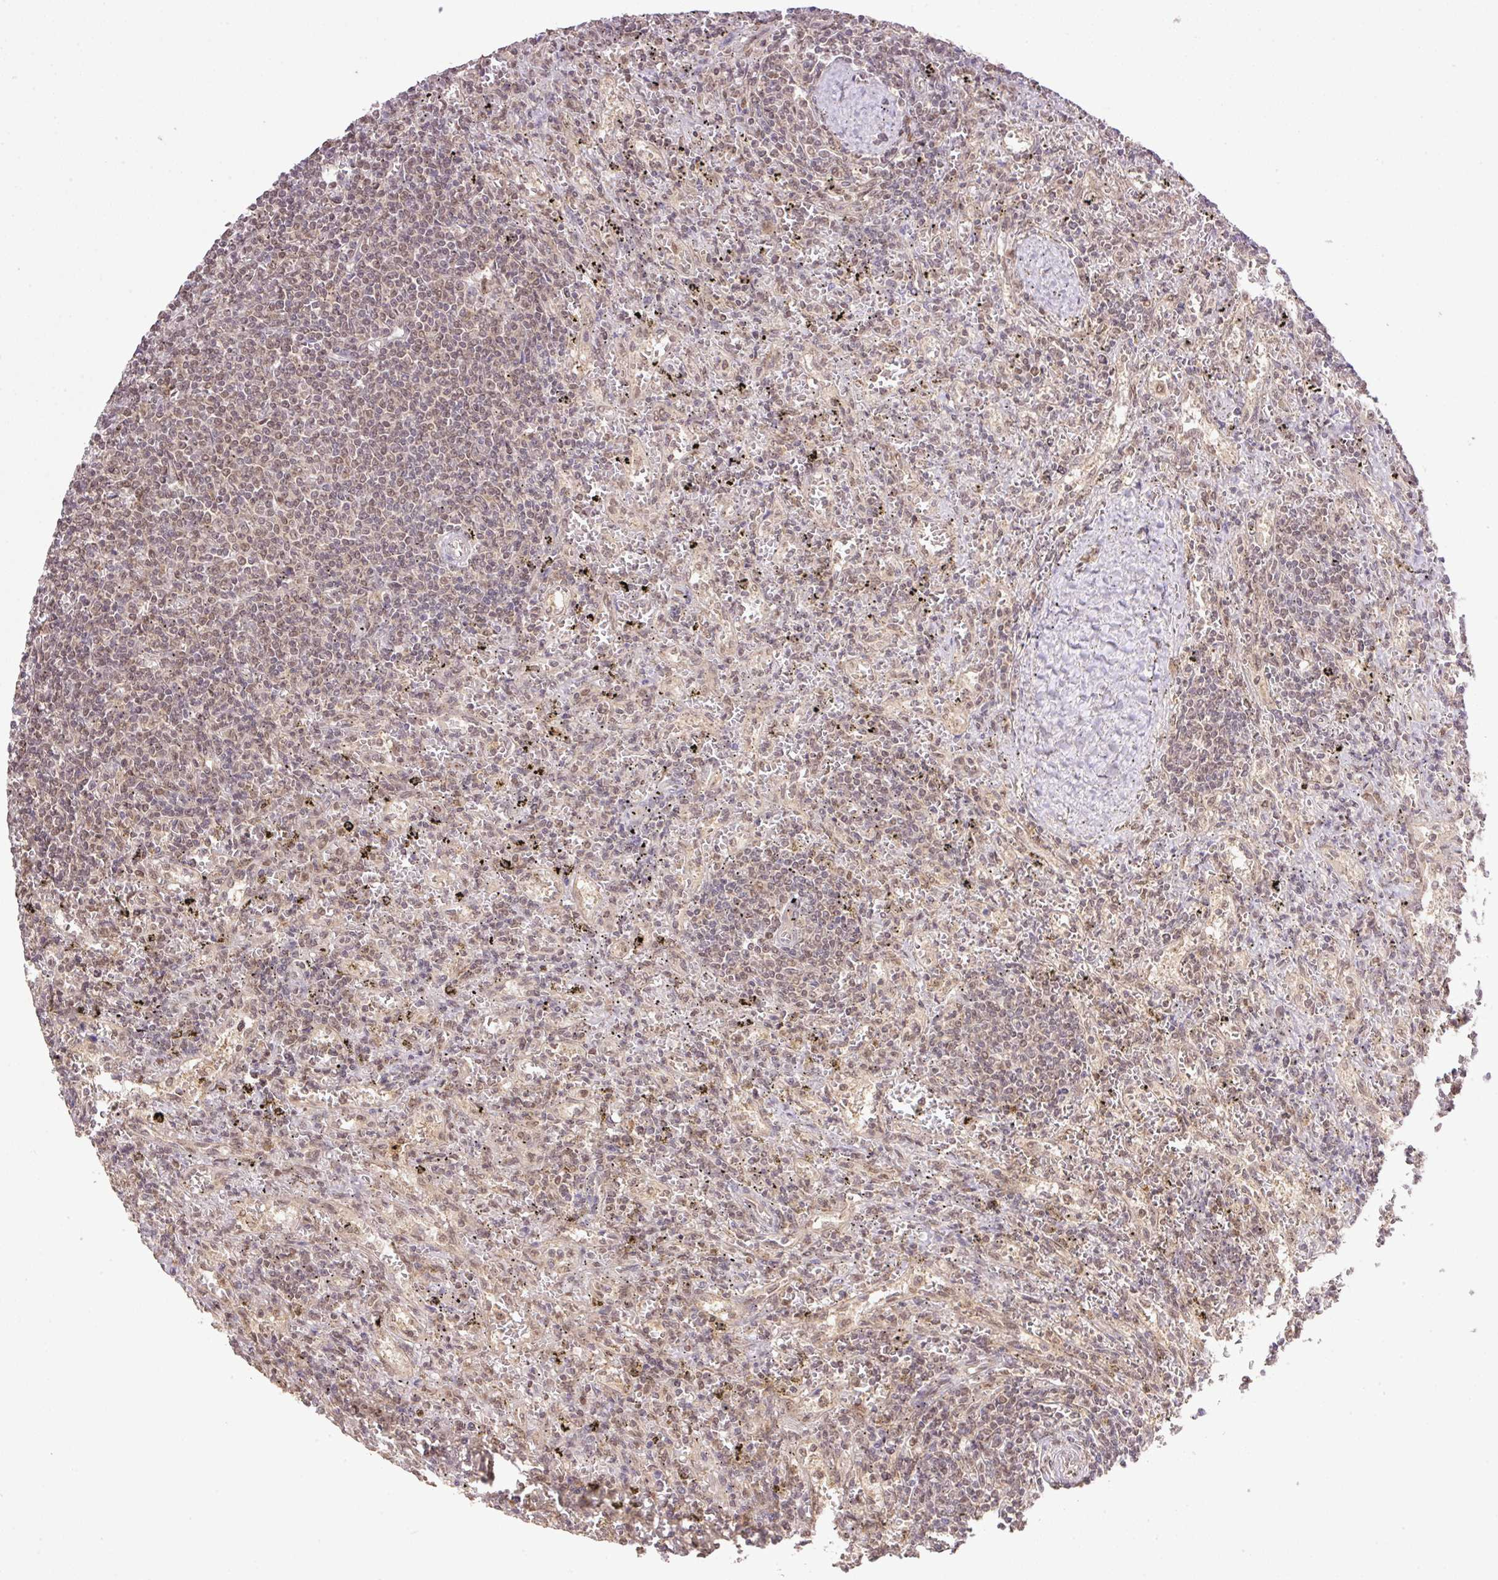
{"staining": {"intensity": "weak", "quantity": "25%-75%", "location": "nuclear"}, "tissue": "lymphoma", "cell_type": "Tumor cells", "image_type": "cancer", "snomed": [{"axis": "morphology", "description": "Malignant lymphoma, non-Hodgkin's type, Low grade"}, {"axis": "topography", "description": "Spleen"}], "caption": "Lymphoma stained for a protein (brown) exhibits weak nuclear positive expression in about 25%-75% of tumor cells.", "gene": "VPS25", "patient": {"sex": "male", "age": 76}}